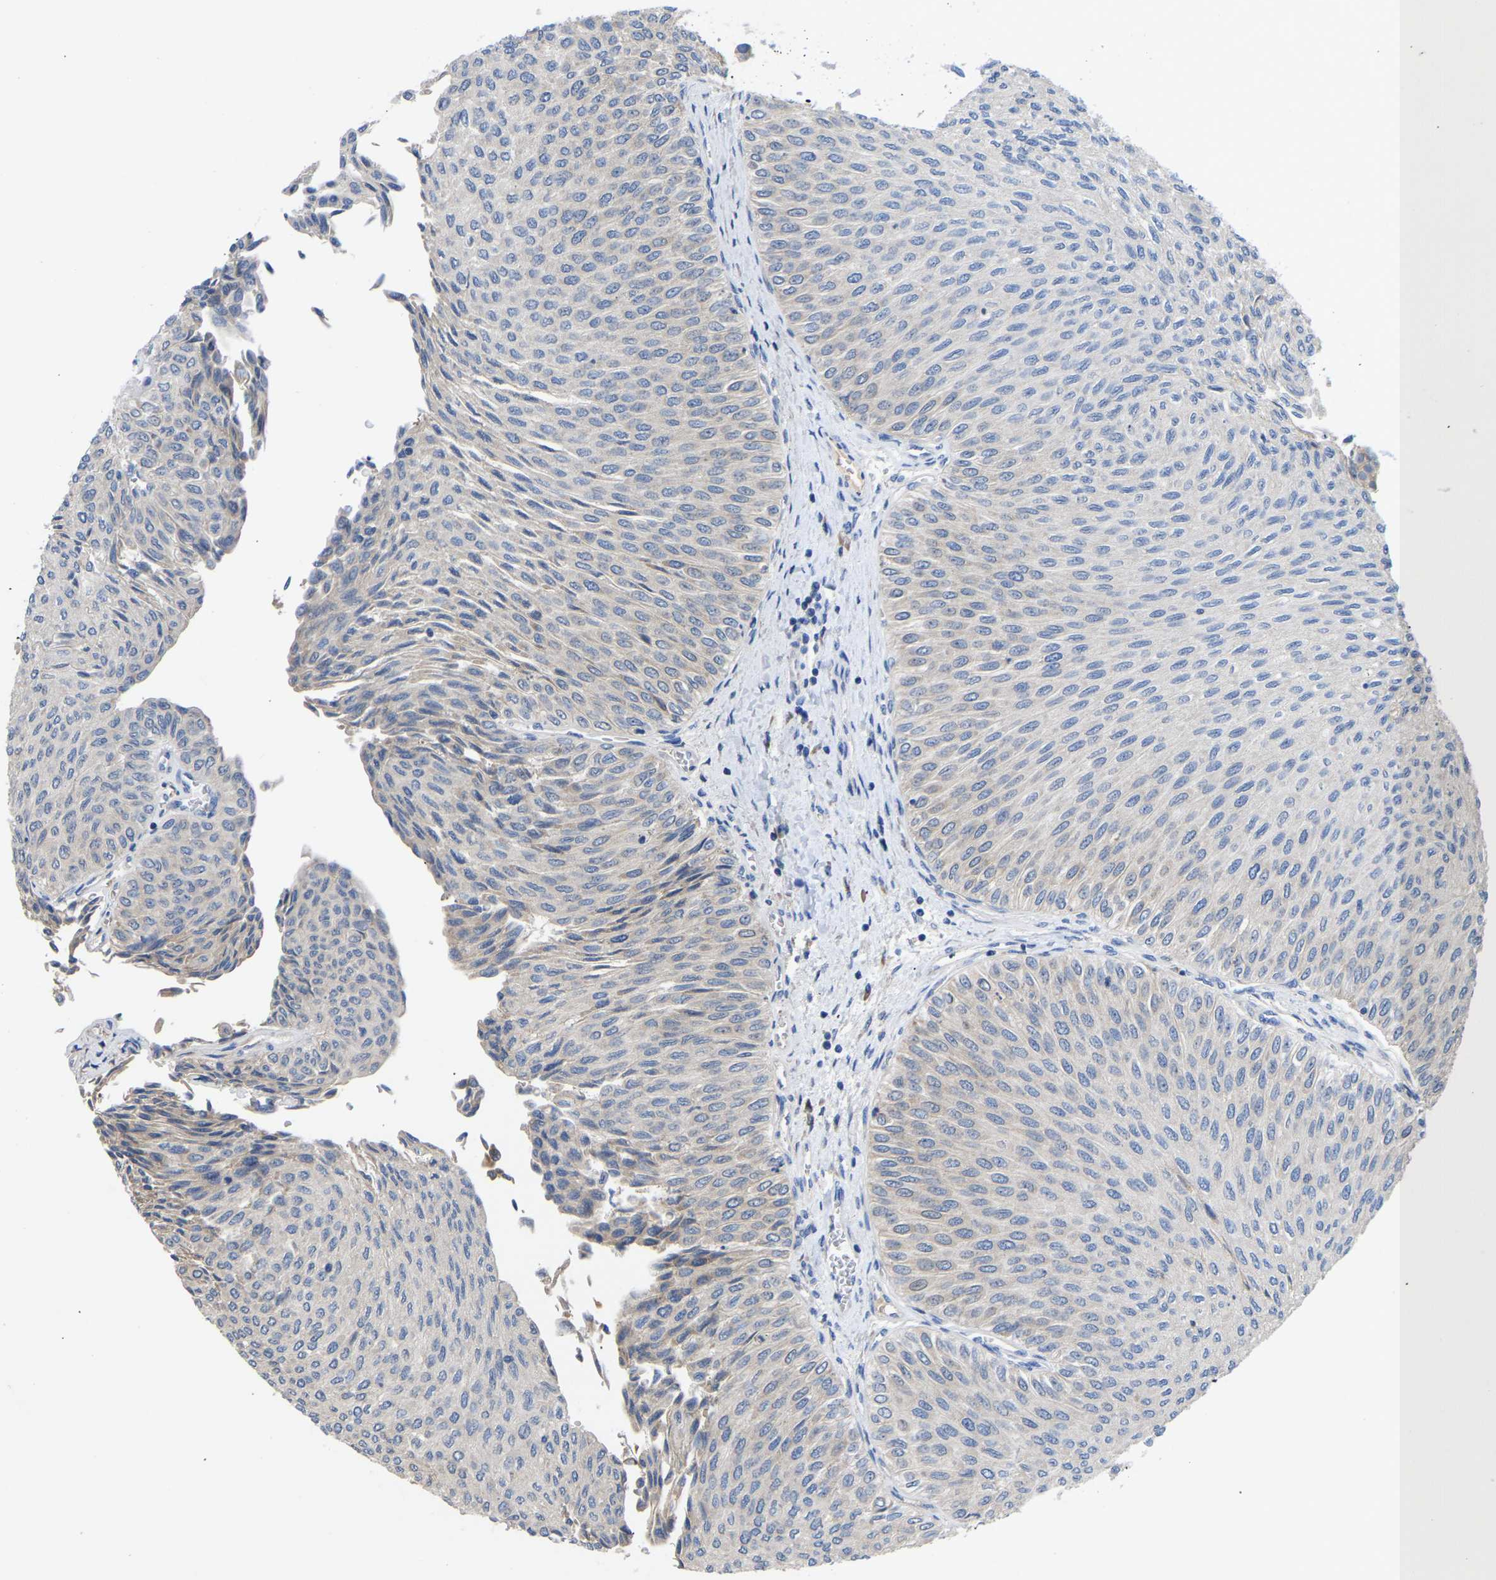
{"staining": {"intensity": "negative", "quantity": "none", "location": "none"}, "tissue": "urothelial cancer", "cell_type": "Tumor cells", "image_type": "cancer", "snomed": [{"axis": "morphology", "description": "Urothelial carcinoma, Low grade"}, {"axis": "topography", "description": "Urinary bladder"}], "caption": "Immunohistochemistry micrograph of neoplastic tissue: human urothelial cancer stained with DAB shows no significant protein positivity in tumor cells.", "gene": "ABCA10", "patient": {"sex": "male", "age": 78}}